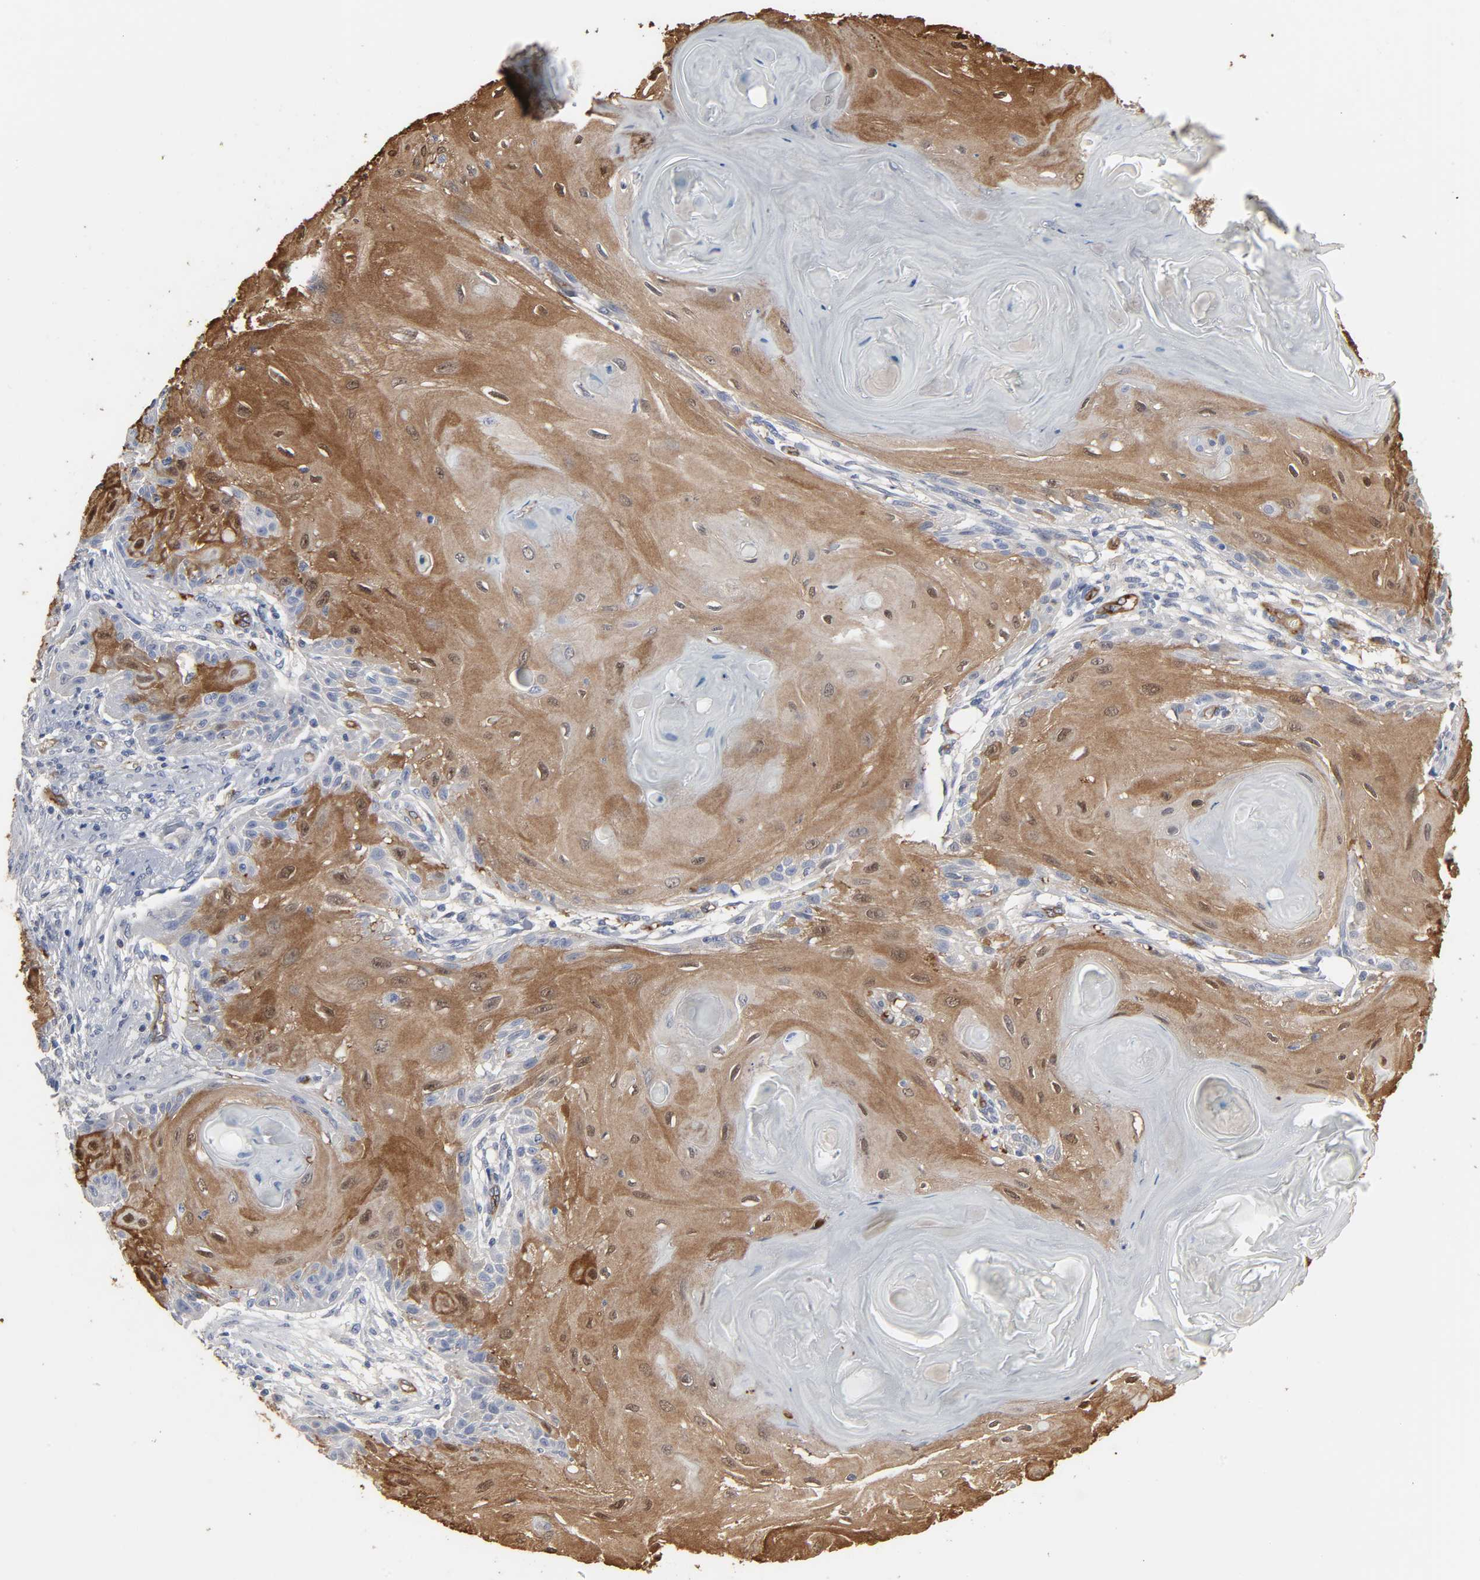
{"staining": {"intensity": "strong", "quantity": ">75%", "location": "cytoplasmic/membranous"}, "tissue": "skin cancer", "cell_type": "Tumor cells", "image_type": "cancer", "snomed": [{"axis": "morphology", "description": "Squamous cell carcinoma, NOS"}, {"axis": "topography", "description": "Skin"}], "caption": "Tumor cells display strong cytoplasmic/membranous staining in approximately >75% of cells in skin cancer (squamous cell carcinoma).", "gene": "KDR", "patient": {"sex": "female", "age": 88}}